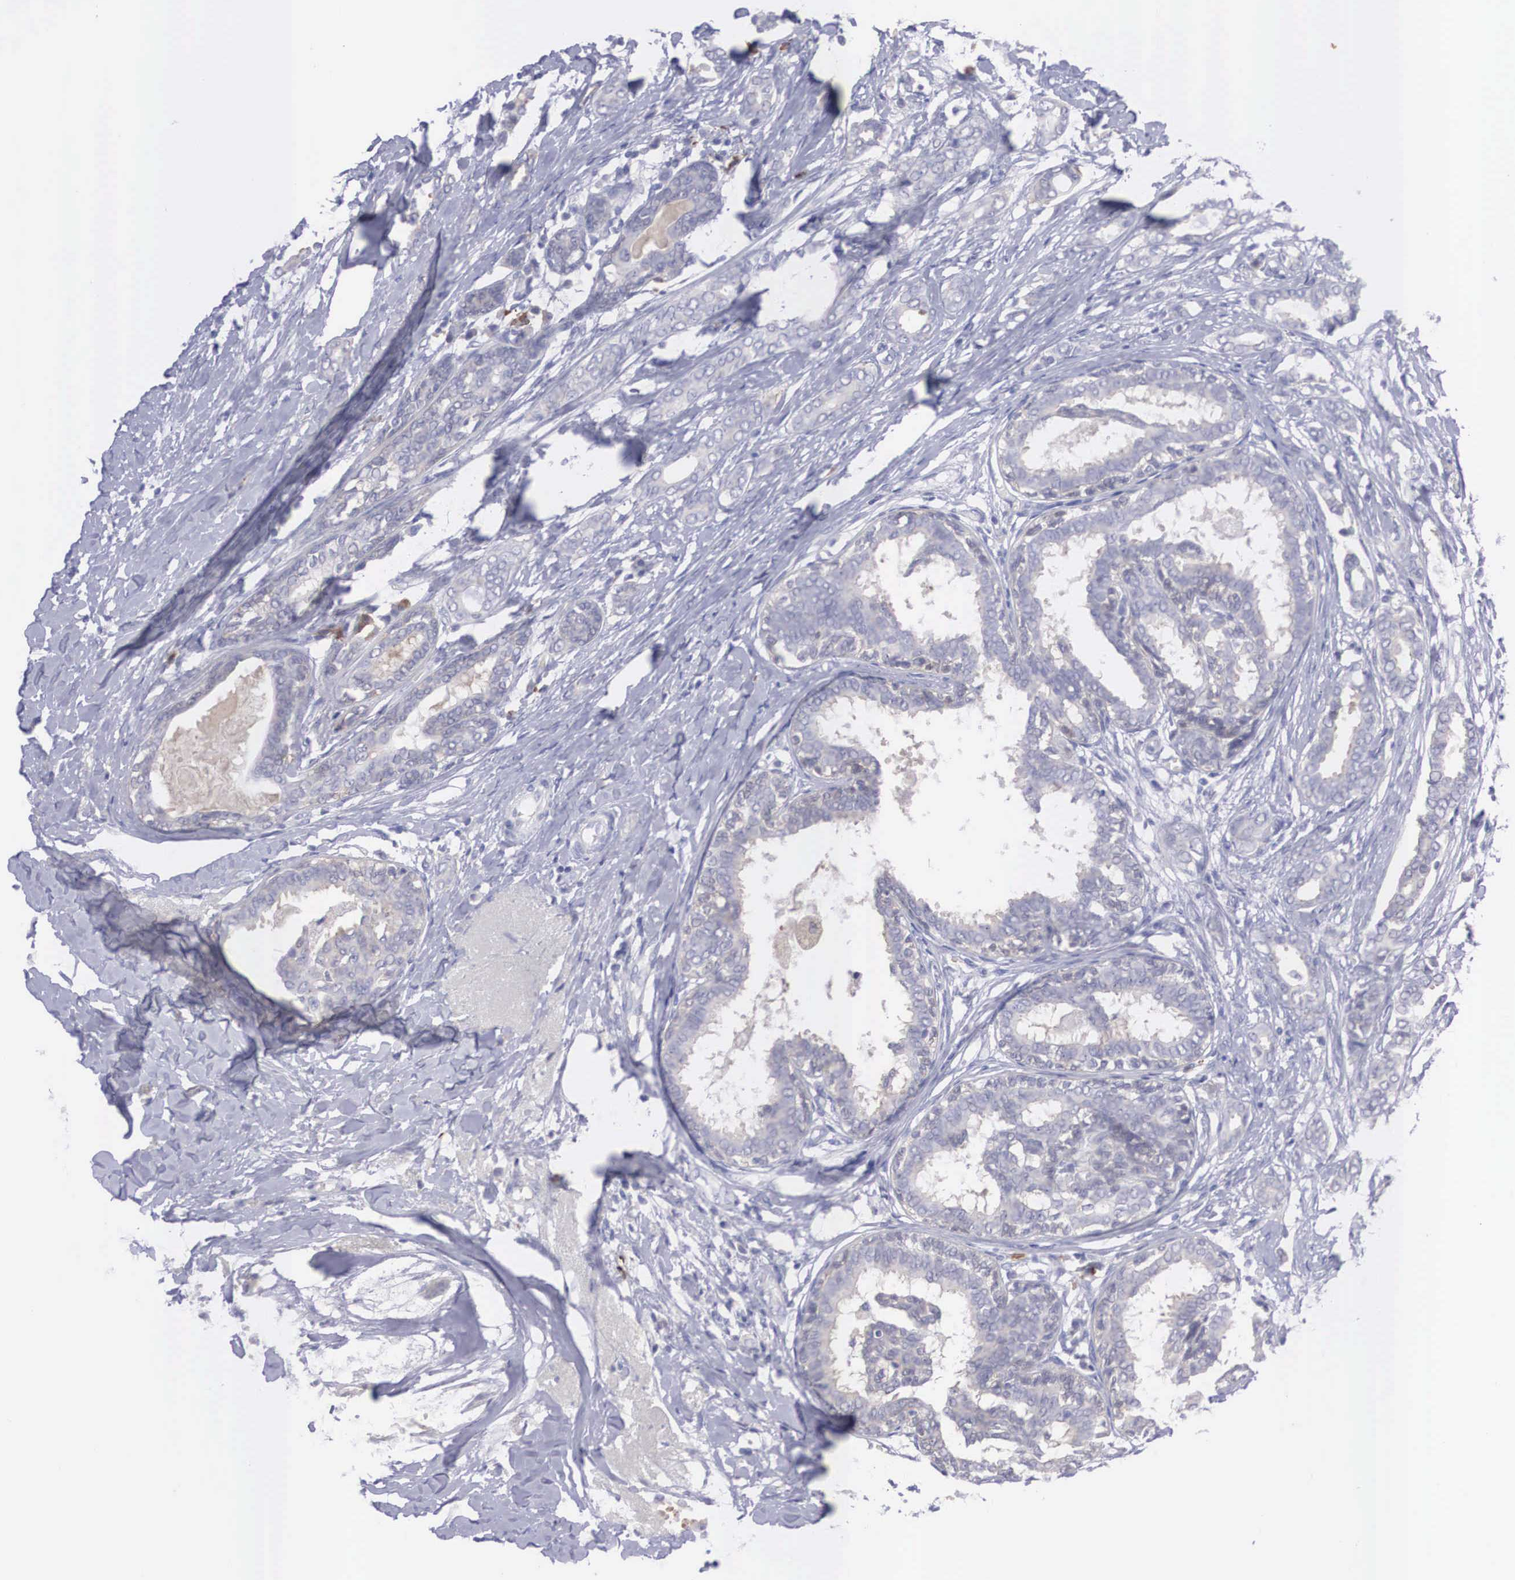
{"staining": {"intensity": "weak", "quantity": "25%-75%", "location": "cytoplasmic/membranous"}, "tissue": "breast cancer", "cell_type": "Tumor cells", "image_type": "cancer", "snomed": [{"axis": "morphology", "description": "Duct carcinoma"}, {"axis": "topography", "description": "Breast"}], "caption": "Invasive ductal carcinoma (breast) stained for a protein (brown) exhibits weak cytoplasmic/membranous positive positivity in about 25%-75% of tumor cells.", "gene": "REPS2", "patient": {"sex": "female", "age": 50}}